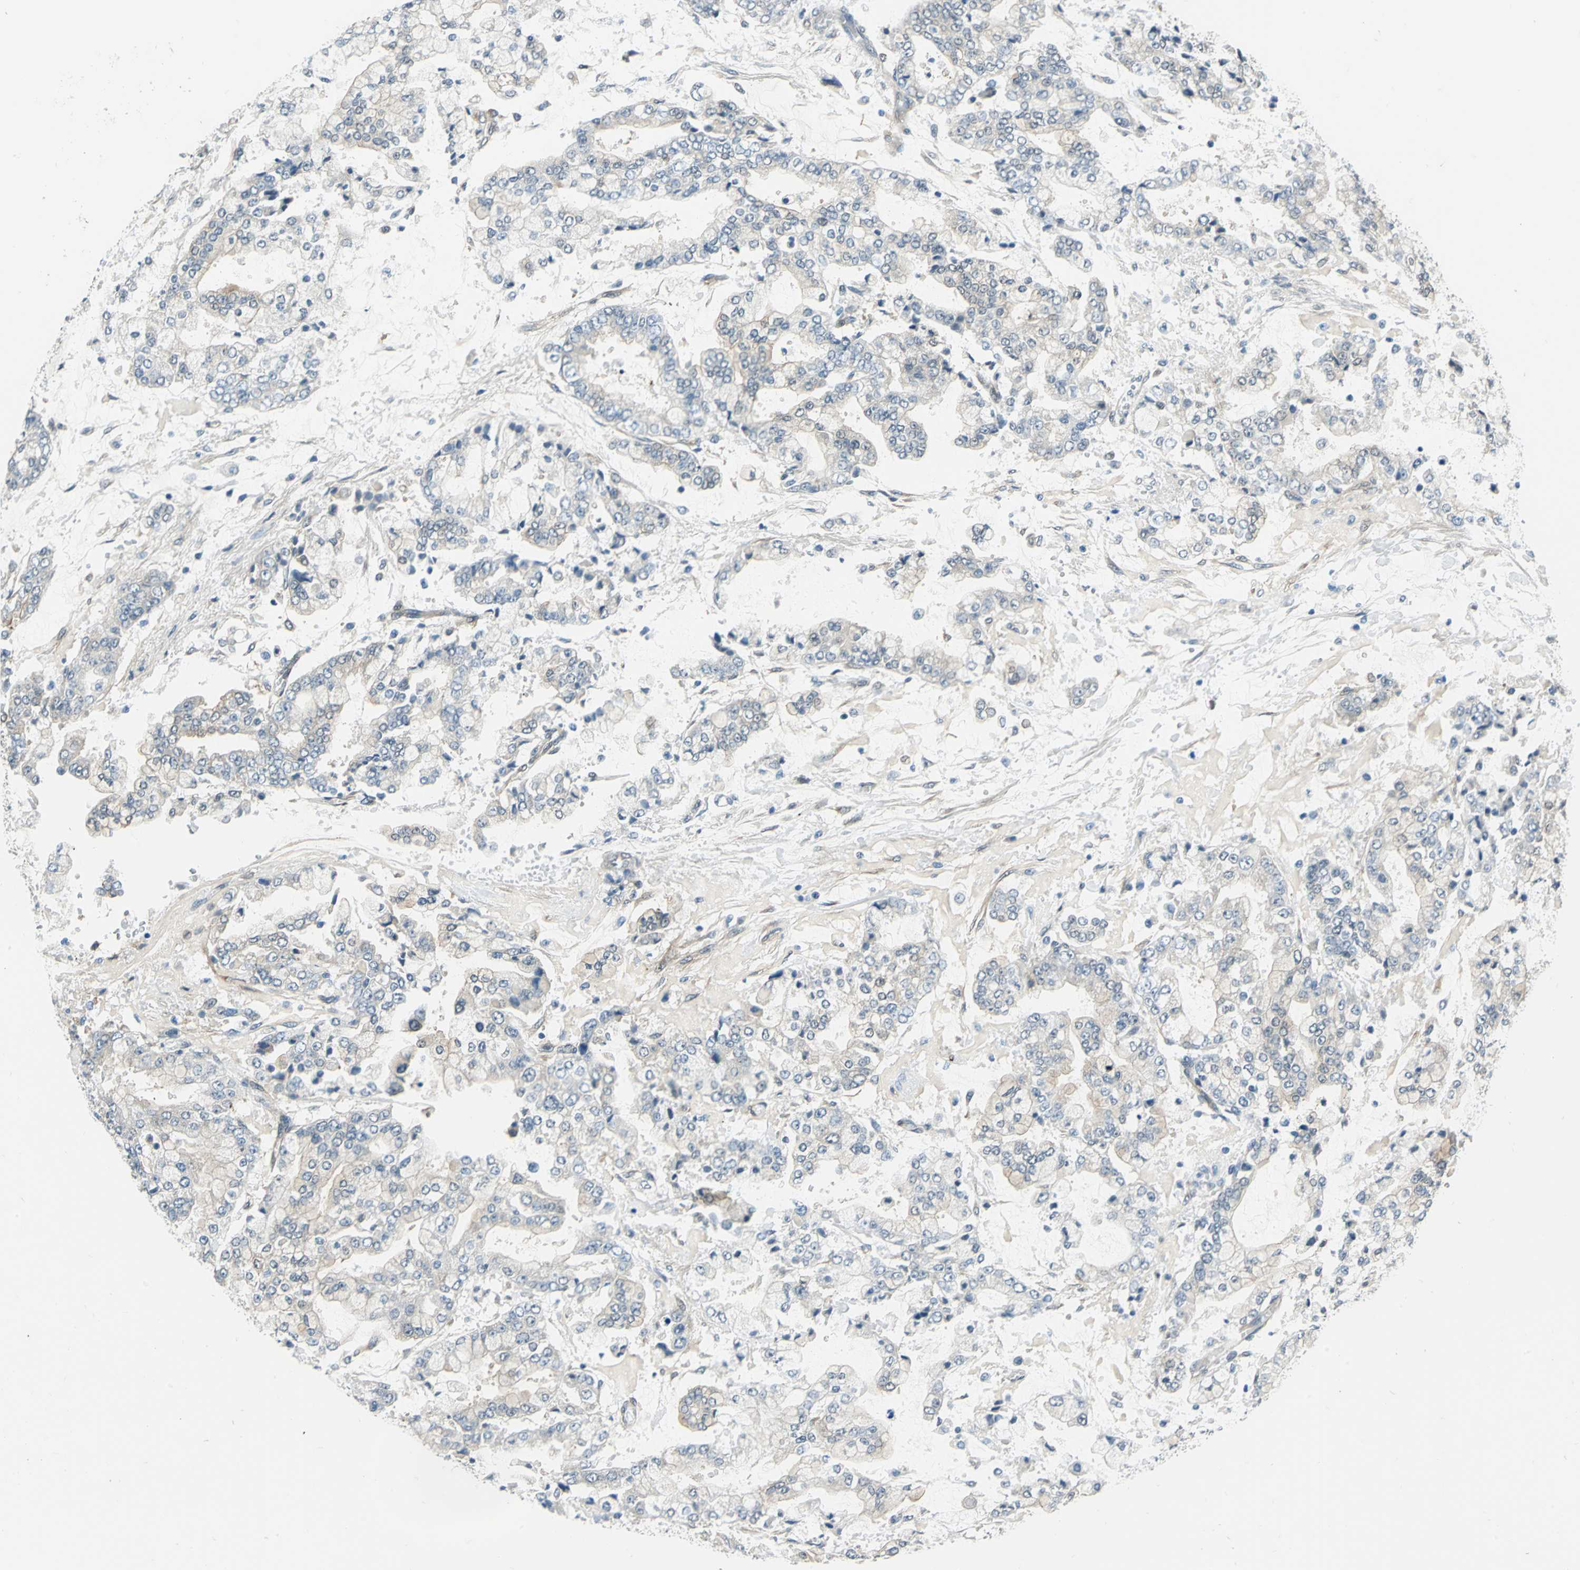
{"staining": {"intensity": "negative", "quantity": "none", "location": "none"}, "tissue": "stomach cancer", "cell_type": "Tumor cells", "image_type": "cancer", "snomed": [{"axis": "morphology", "description": "Adenocarcinoma, NOS"}, {"axis": "topography", "description": "Stomach"}], "caption": "There is no significant positivity in tumor cells of stomach adenocarcinoma.", "gene": "CDC42EP1", "patient": {"sex": "male", "age": 76}}